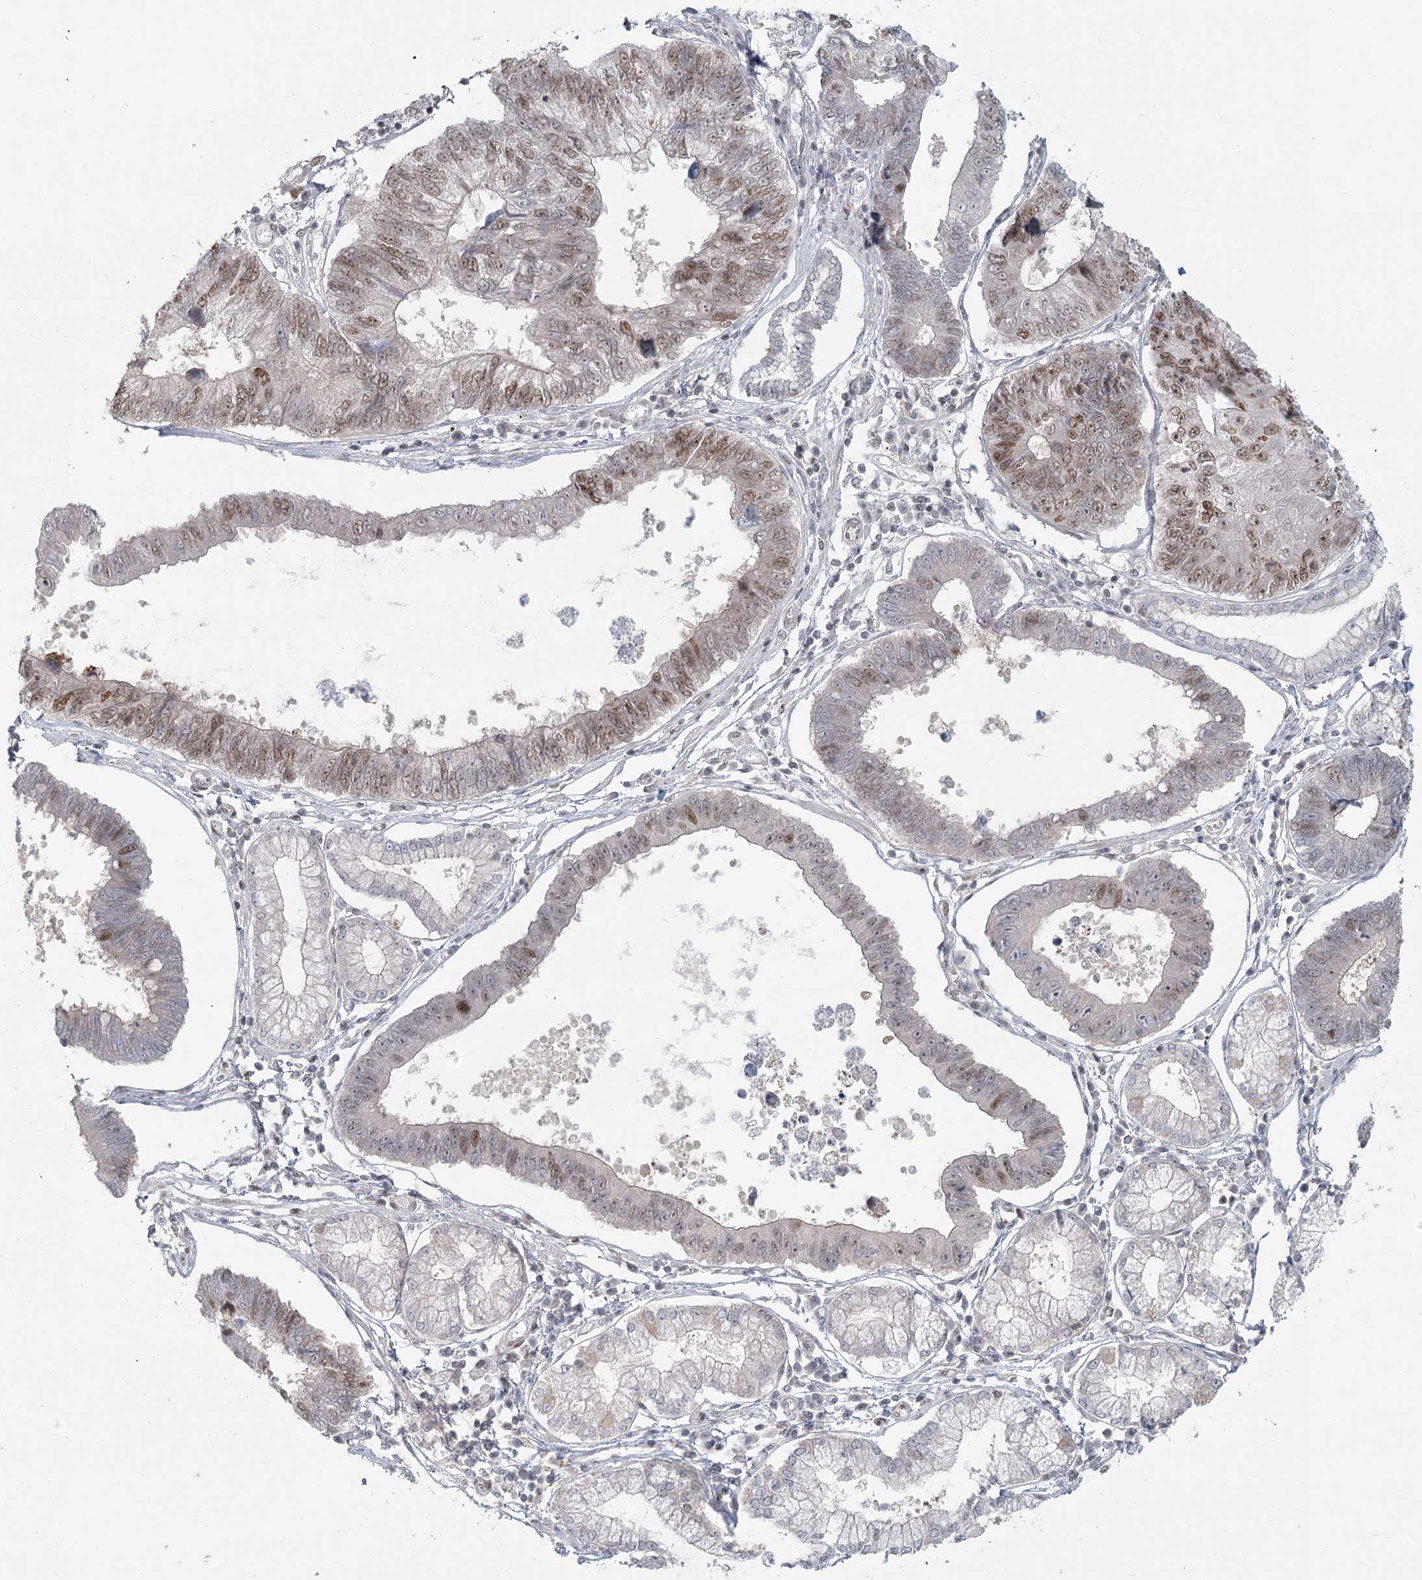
{"staining": {"intensity": "moderate", "quantity": "25%-75%", "location": "nuclear"}, "tissue": "stomach cancer", "cell_type": "Tumor cells", "image_type": "cancer", "snomed": [{"axis": "morphology", "description": "Adenocarcinoma, NOS"}, {"axis": "topography", "description": "Stomach"}], "caption": "DAB (3,3'-diaminobenzidine) immunohistochemical staining of stomach adenocarcinoma demonstrates moderate nuclear protein expression in approximately 25%-75% of tumor cells.", "gene": "R3HCC1L", "patient": {"sex": "male", "age": 59}}